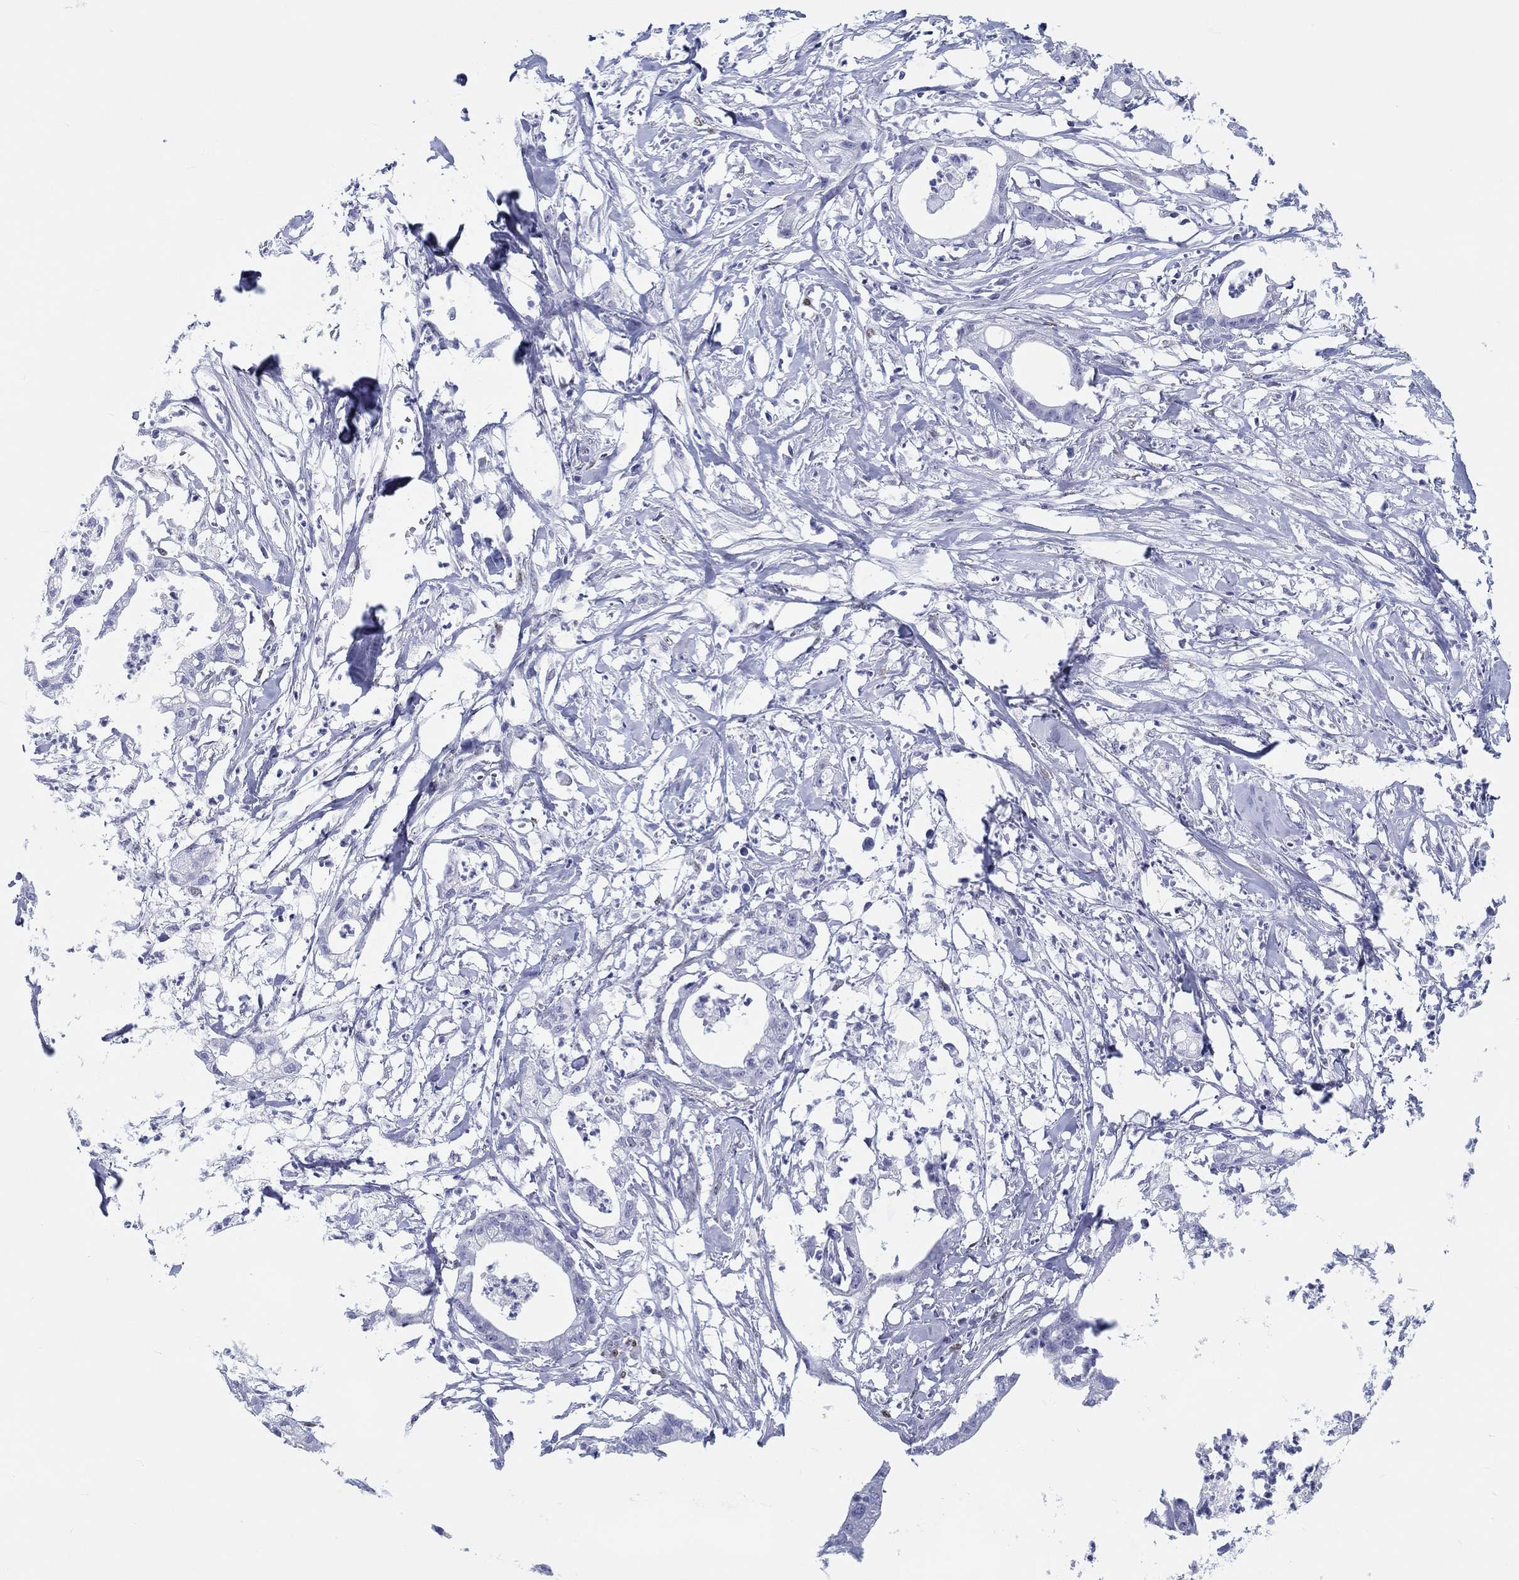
{"staining": {"intensity": "negative", "quantity": "none", "location": "none"}, "tissue": "pancreatic cancer", "cell_type": "Tumor cells", "image_type": "cancer", "snomed": [{"axis": "morphology", "description": "Normal tissue, NOS"}, {"axis": "morphology", "description": "Adenocarcinoma, NOS"}, {"axis": "topography", "description": "Pancreas"}], "caption": "A histopathology image of pancreatic cancer (adenocarcinoma) stained for a protein displays no brown staining in tumor cells. (DAB (3,3'-diaminobenzidine) immunohistochemistry with hematoxylin counter stain).", "gene": "H1-1", "patient": {"sex": "female", "age": 58}}